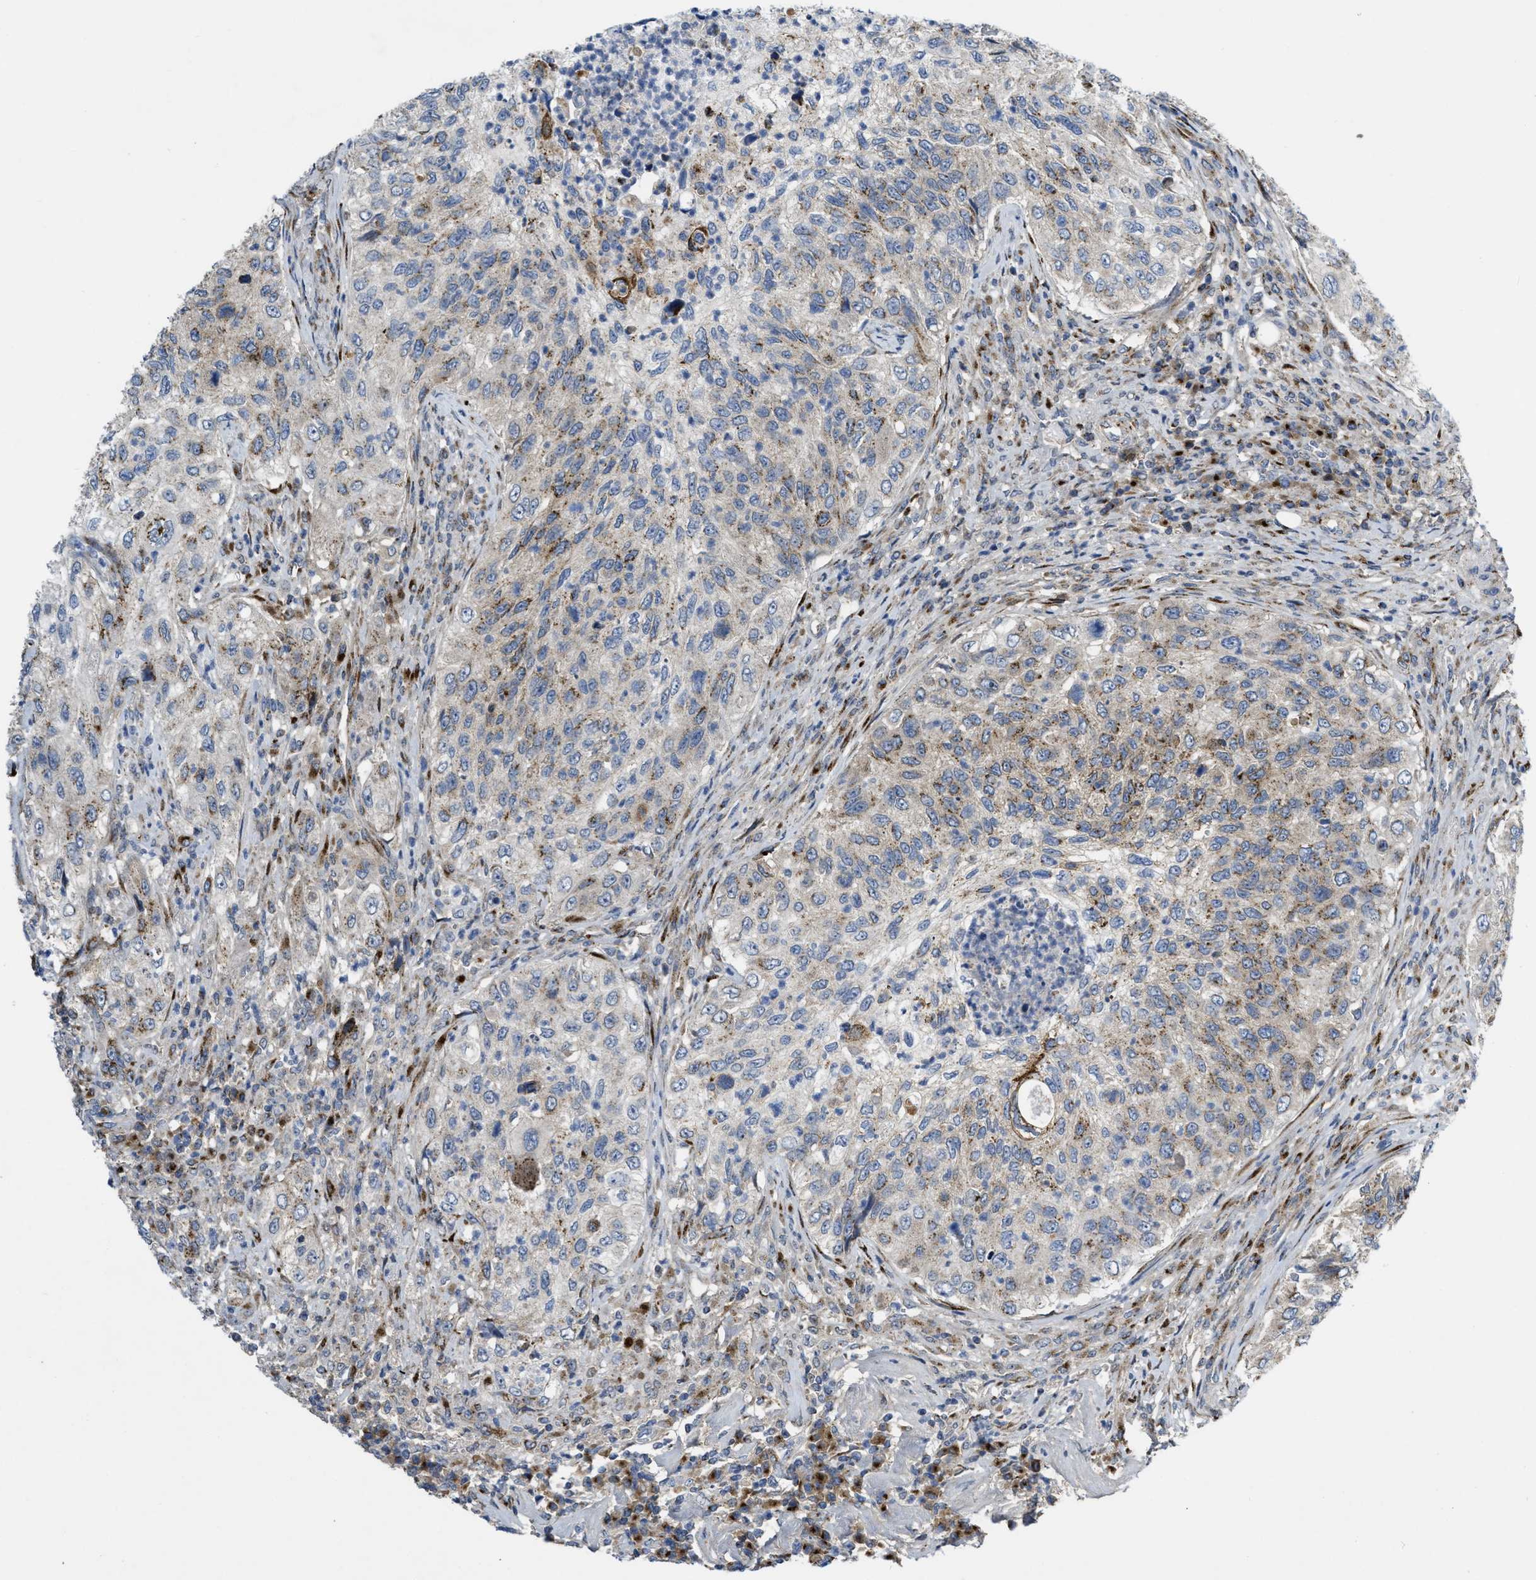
{"staining": {"intensity": "moderate", "quantity": "<25%", "location": "cytoplasmic/membranous"}, "tissue": "urothelial cancer", "cell_type": "Tumor cells", "image_type": "cancer", "snomed": [{"axis": "morphology", "description": "Urothelial carcinoma, High grade"}, {"axis": "topography", "description": "Urinary bladder"}], "caption": "Immunohistochemistry (IHC) staining of urothelial cancer, which reveals low levels of moderate cytoplasmic/membranous positivity in about <25% of tumor cells indicating moderate cytoplasmic/membranous protein positivity. The staining was performed using DAB (3,3'-diaminobenzidine) (brown) for protein detection and nuclei were counterstained in hematoxylin (blue).", "gene": "ZNF70", "patient": {"sex": "female", "age": 60}}